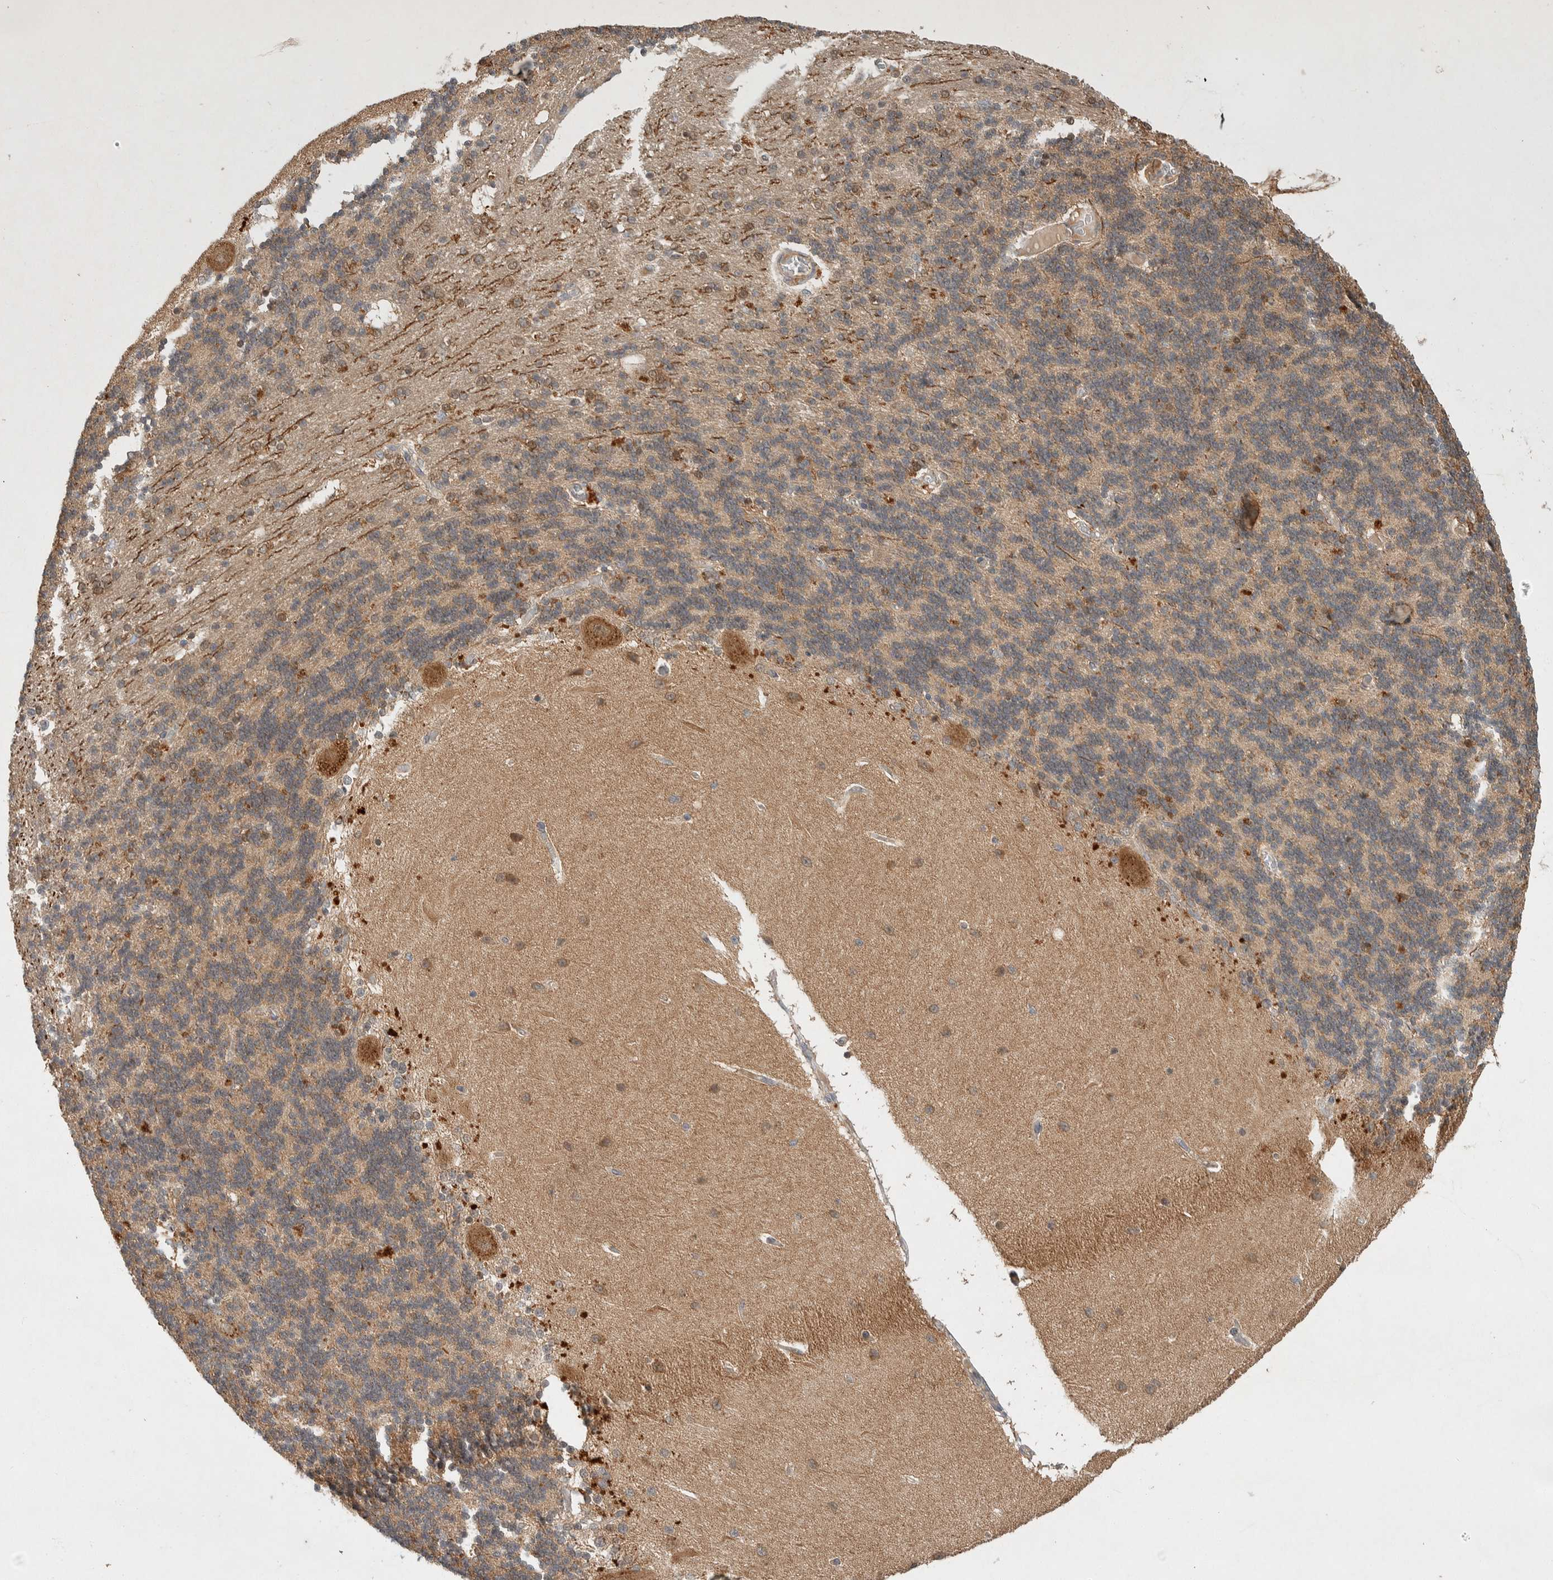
{"staining": {"intensity": "weak", "quantity": "25%-75%", "location": "cytoplasmic/membranous"}, "tissue": "cerebellum", "cell_type": "Cells in granular layer", "image_type": "normal", "snomed": [{"axis": "morphology", "description": "Normal tissue, NOS"}, {"axis": "topography", "description": "Cerebellum"}], "caption": "Cerebellum stained with a protein marker exhibits weak staining in cells in granular layer.", "gene": "PXK", "patient": {"sex": "female", "age": 54}}